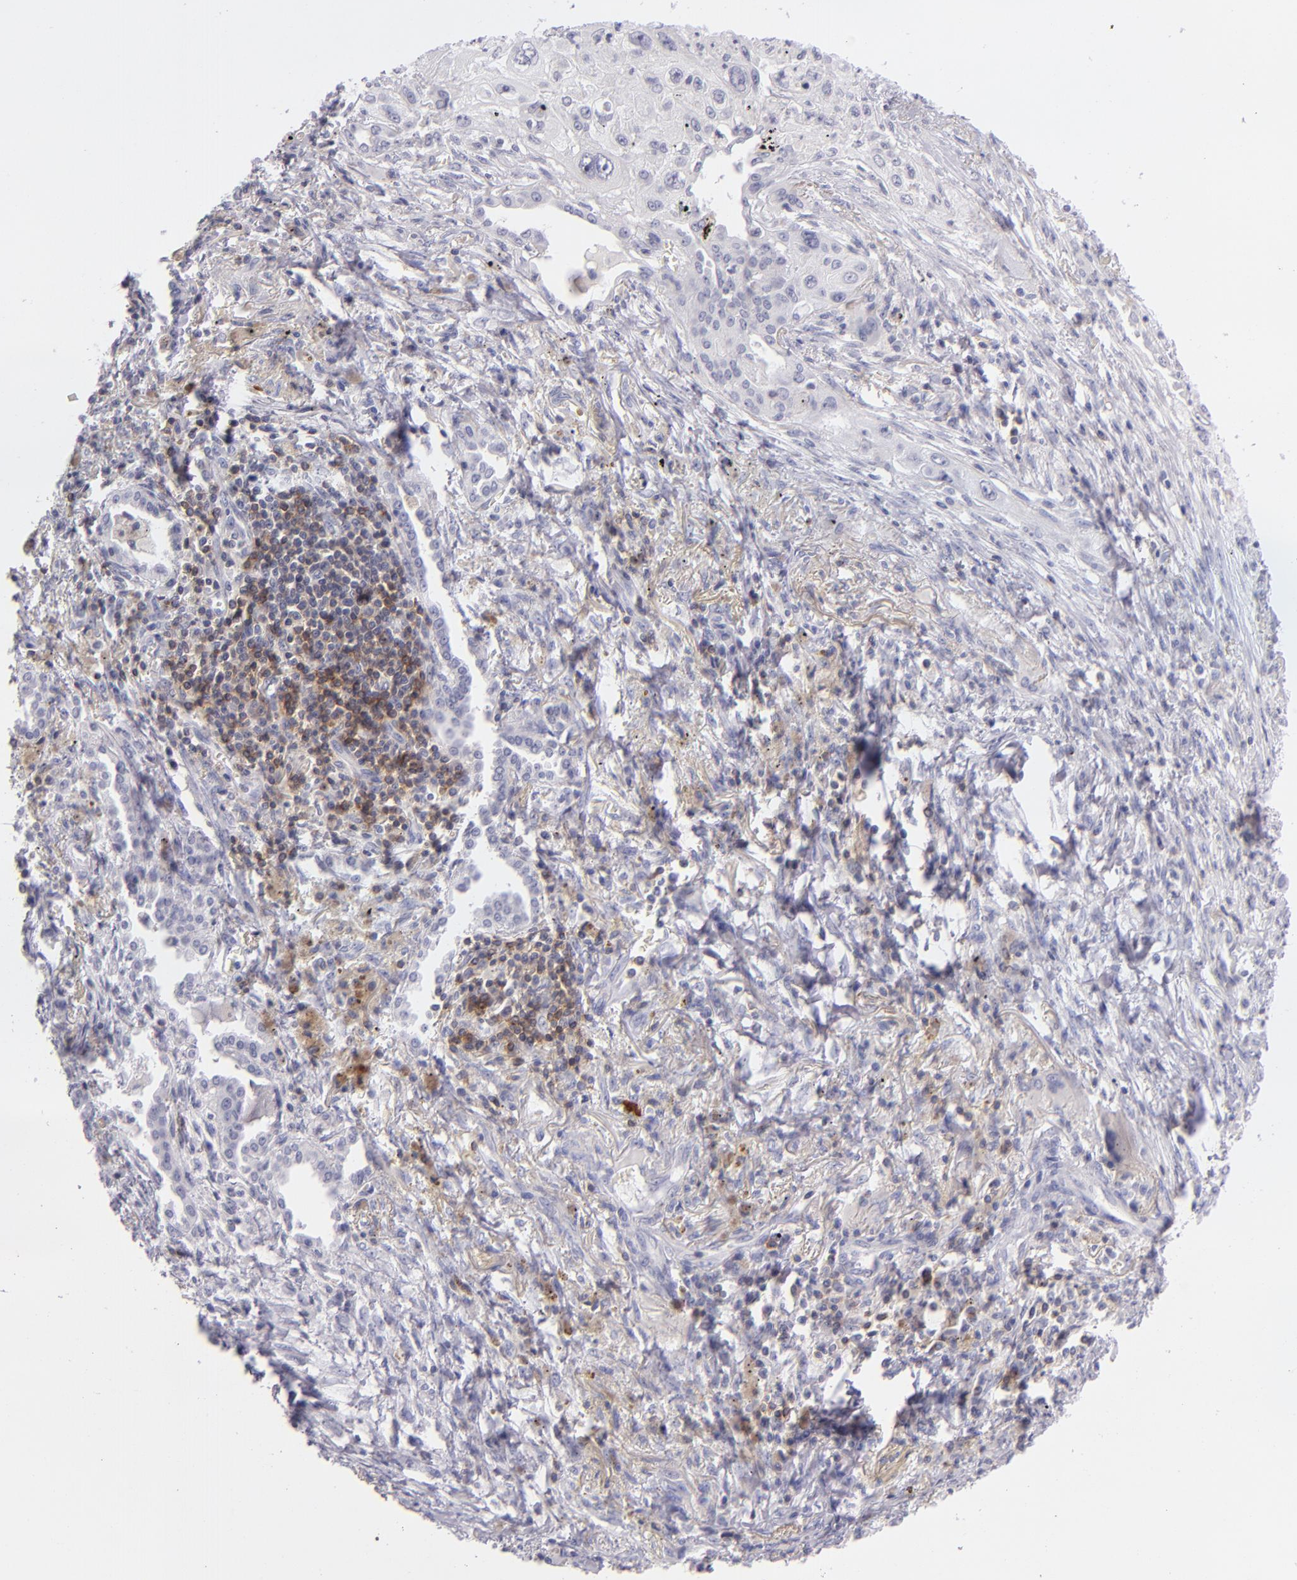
{"staining": {"intensity": "negative", "quantity": "none", "location": "none"}, "tissue": "lung cancer", "cell_type": "Tumor cells", "image_type": "cancer", "snomed": [{"axis": "morphology", "description": "Squamous cell carcinoma, NOS"}, {"axis": "topography", "description": "Lung"}], "caption": "Squamous cell carcinoma (lung) stained for a protein using immunohistochemistry displays no expression tumor cells.", "gene": "CD48", "patient": {"sex": "male", "age": 71}}